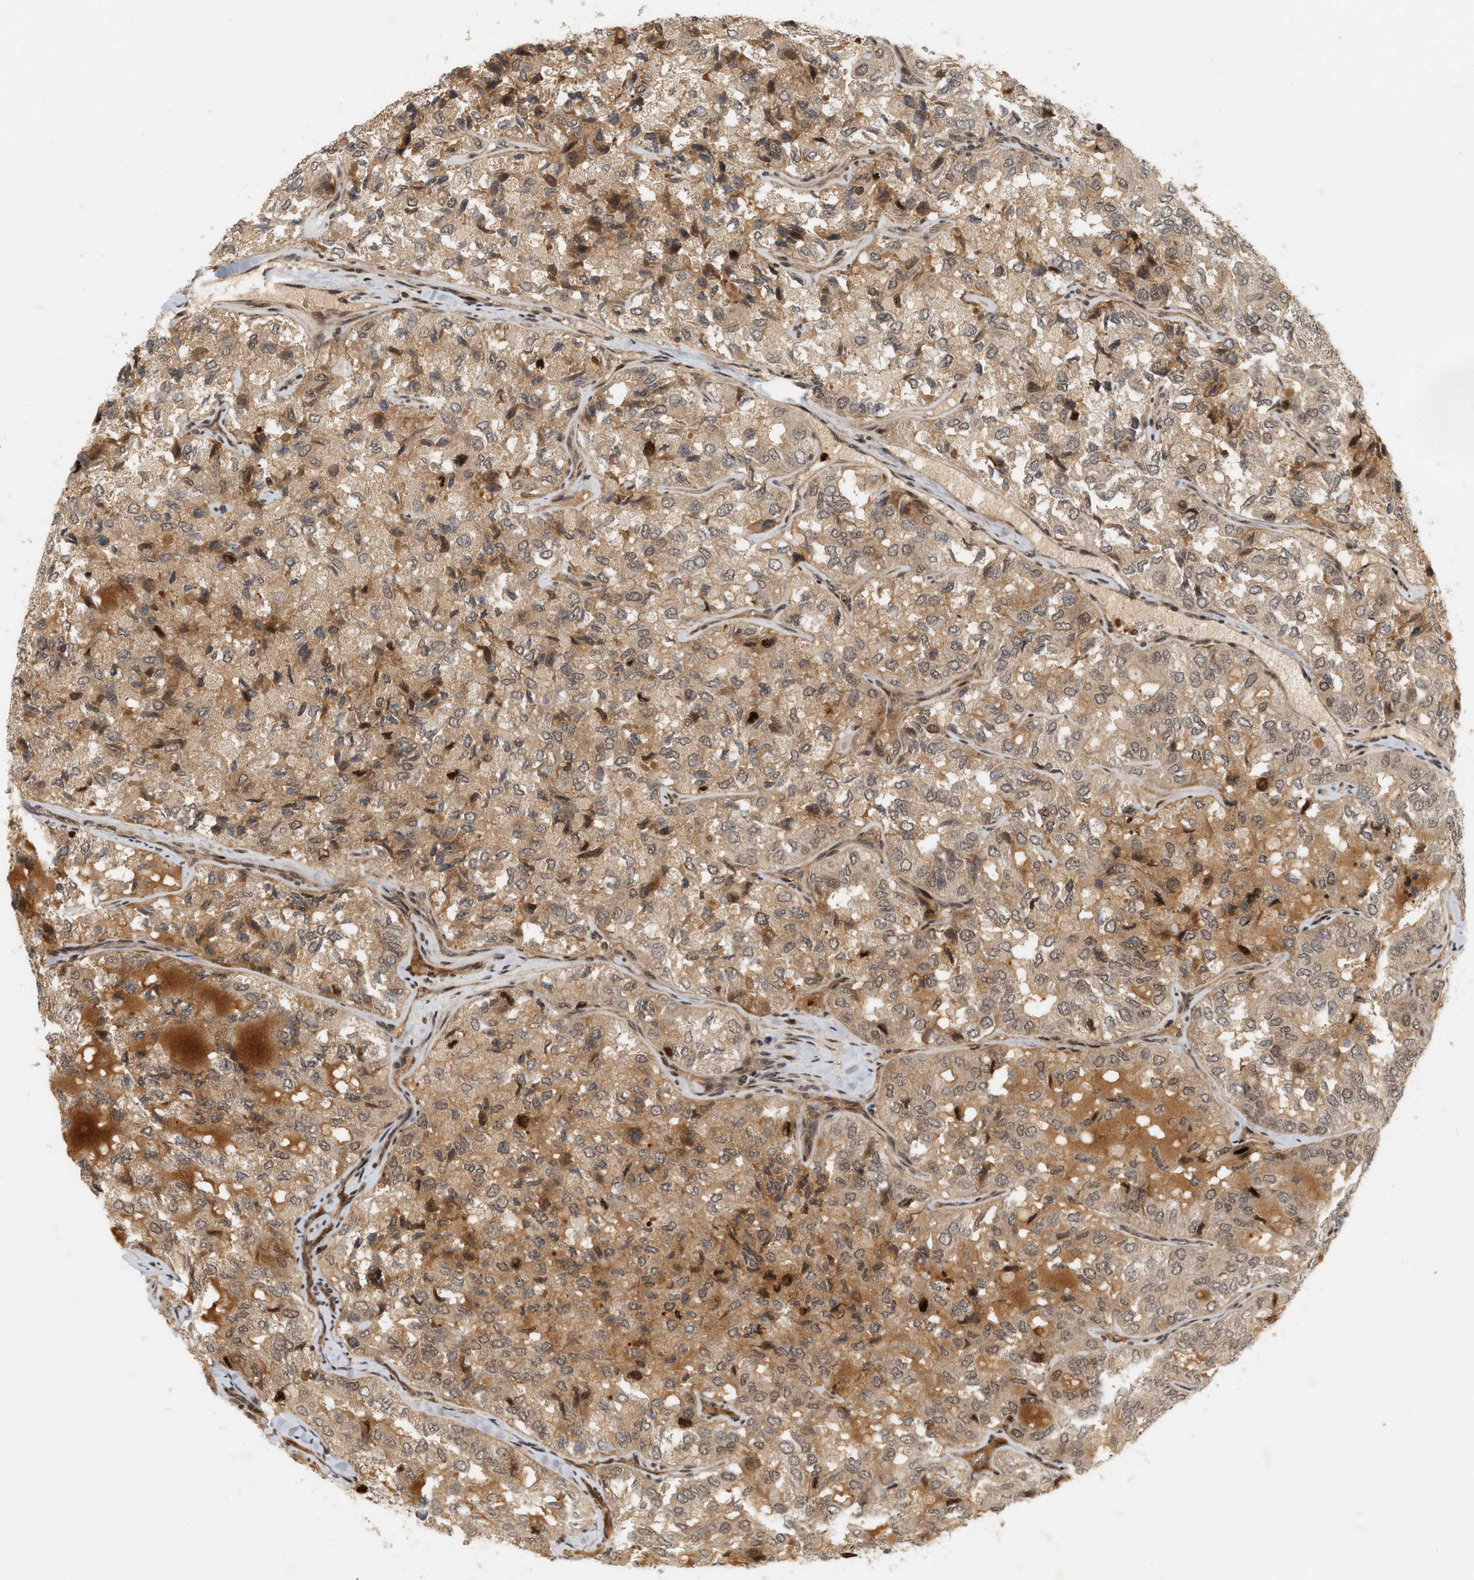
{"staining": {"intensity": "weak", "quantity": ">75%", "location": "cytoplasmic/membranous,nuclear"}, "tissue": "thyroid cancer", "cell_type": "Tumor cells", "image_type": "cancer", "snomed": [{"axis": "morphology", "description": "Follicular adenoma carcinoma, NOS"}, {"axis": "topography", "description": "Thyroid gland"}], "caption": "This micrograph shows immunohistochemistry staining of human thyroid cancer, with low weak cytoplasmic/membranous and nuclear positivity in approximately >75% of tumor cells.", "gene": "NFE2L2", "patient": {"sex": "male", "age": 75}}